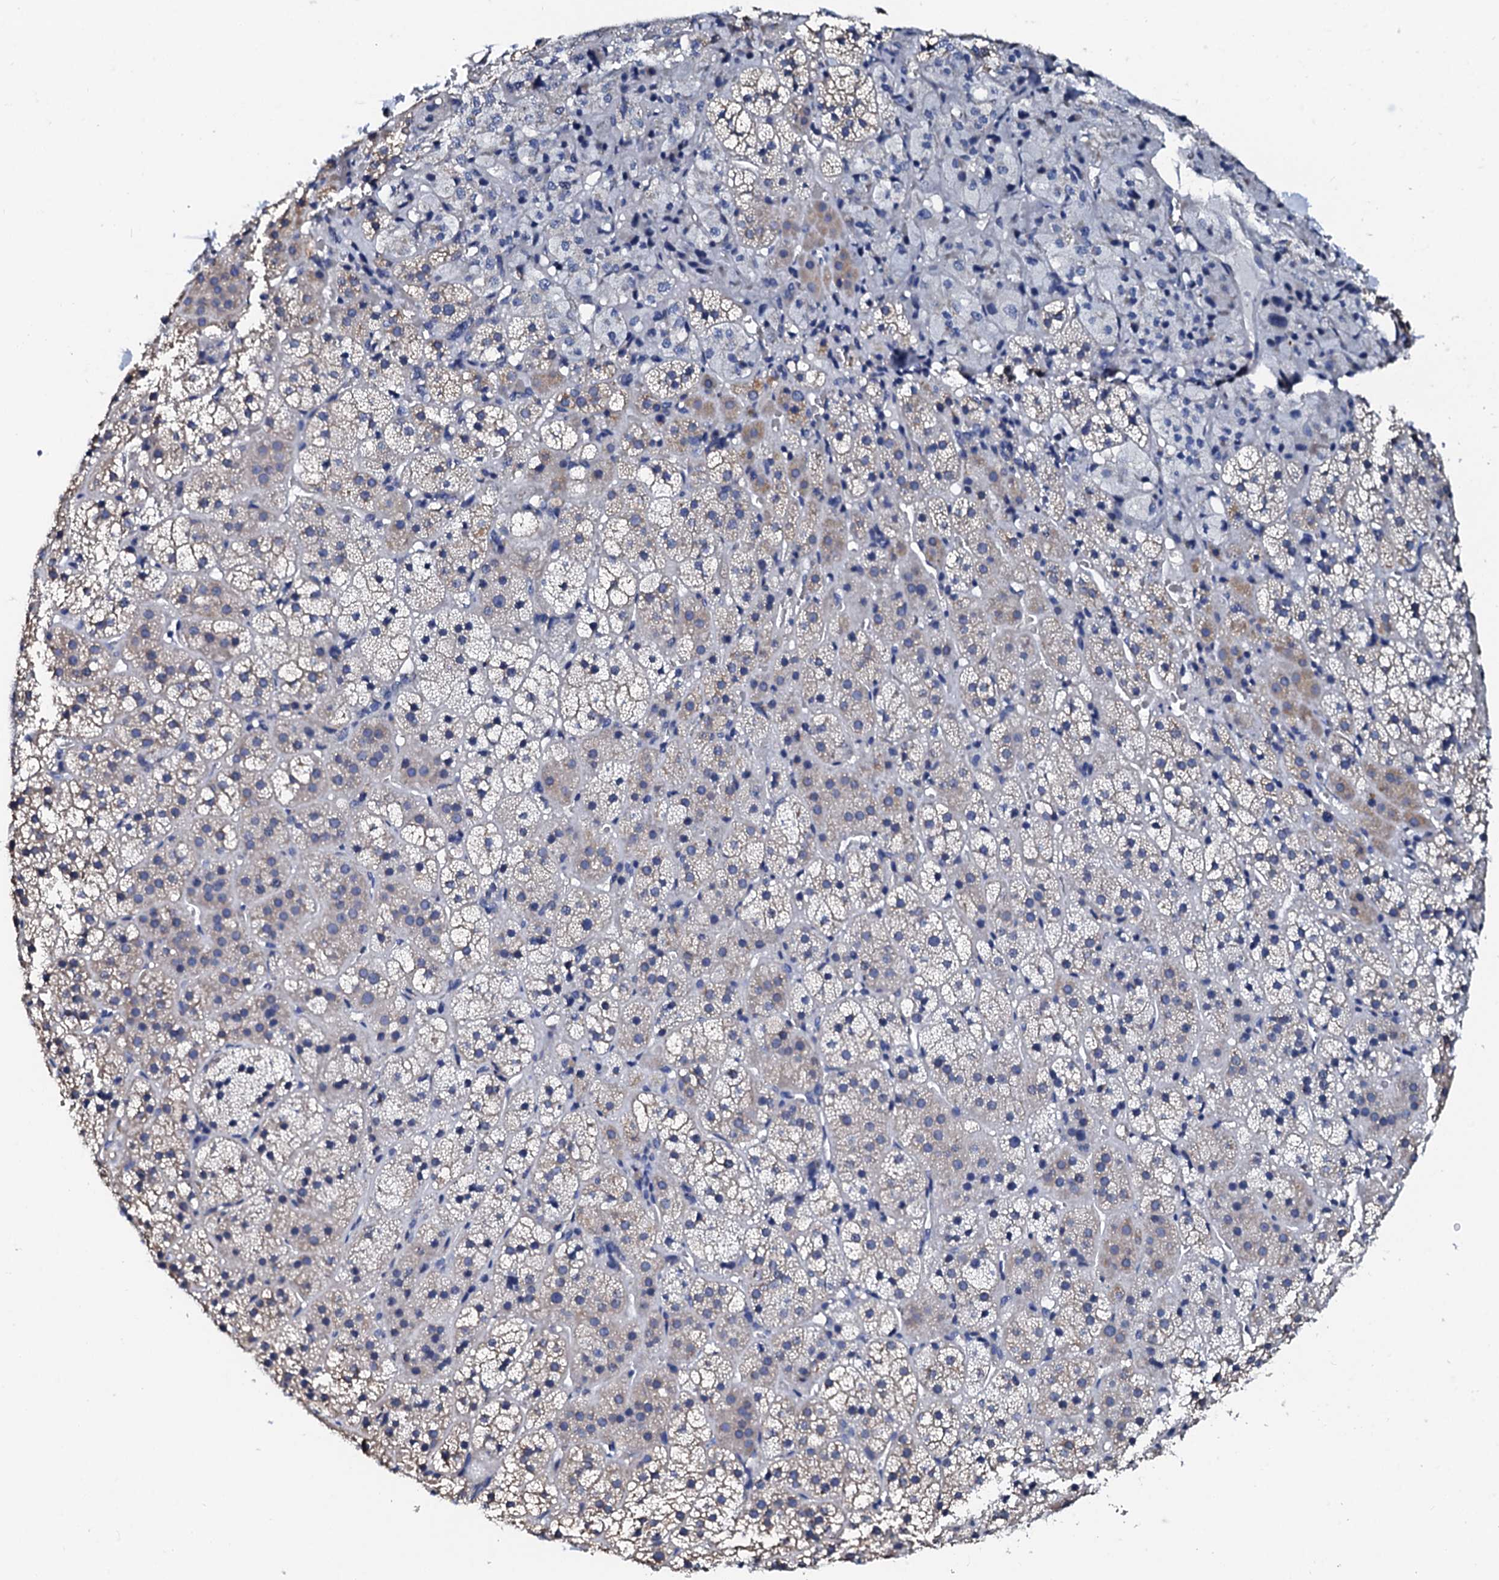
{"staining": {"intensity": "weak", "quantity": "<25%", "location": "cytoplasmic/membranous"}, "tissue": "adrenal gland", "cell_type": "Glandular cells", "image_type": "normal", "snomed": [{"axis": "morphology", "description": "Normal tissue, NOS"}, {"axis": "topography", "description": "Adrenal gland"}], "caption": "Human adrenal gland stained for a protein using IHC displays no positivity in glandular cells.", "gene": "AKAP3", "patient": {"sex": "female", "age": 44}}